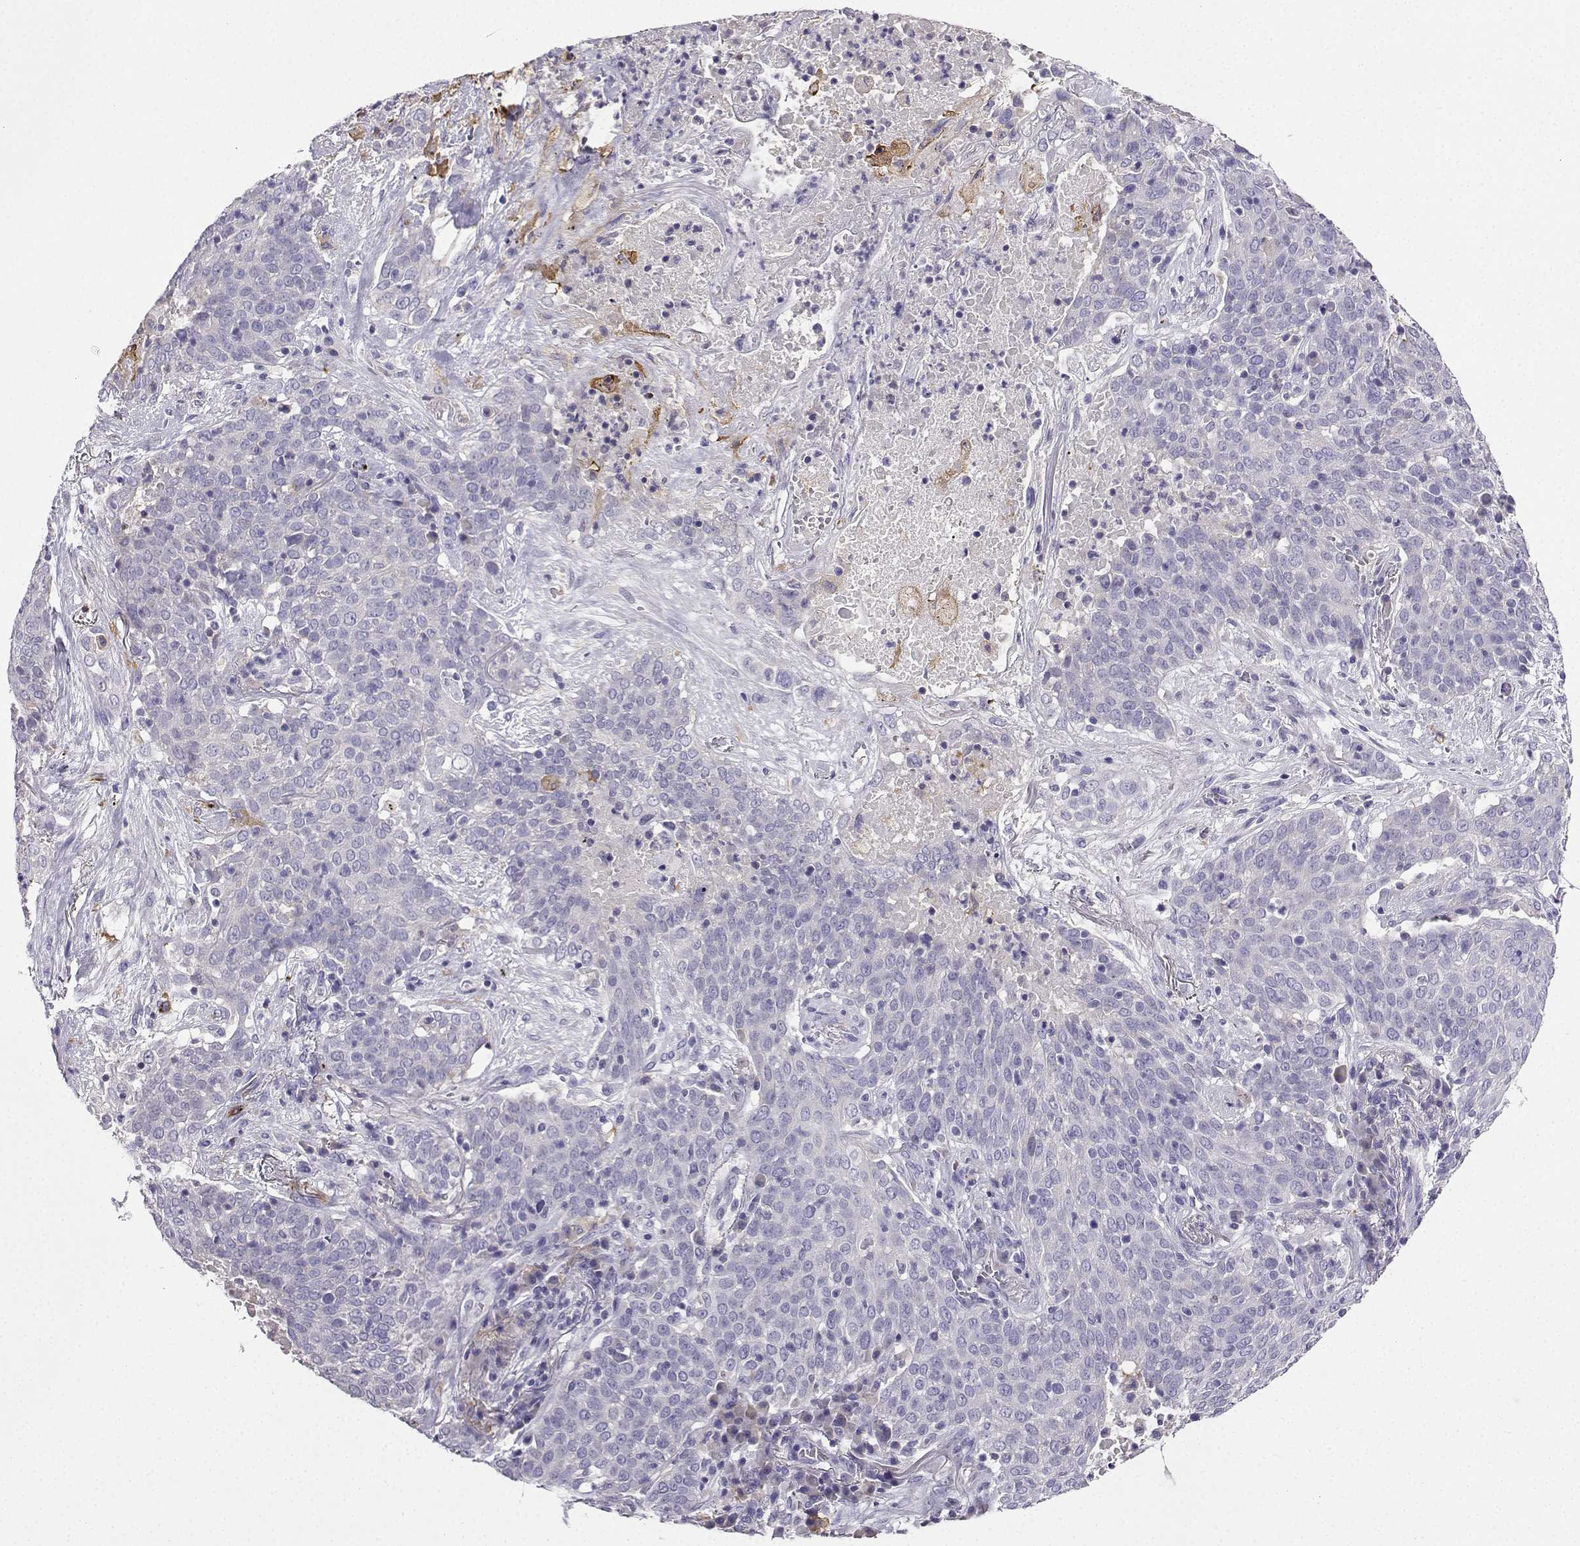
{"staining": {"intensity": "negative", "quantity": "none", "location": "none"}, "tissue": "lung cancer", "cell_type": "Tumor cells", "image_type": "cancer", "snomed": [{"axis": "morphology", "description": "Squamous cell carcinoma, NOS"}, {"axis": "topography", "description": "Lung"}], "caption": "A high-resolution micrograph shows IHC staining of lung cancer (squamous cell carcinoma), which reveals no significant staining in tumor cells.", "gene": "LINGO1", "patient": {"sex": "male", "age": 82}}